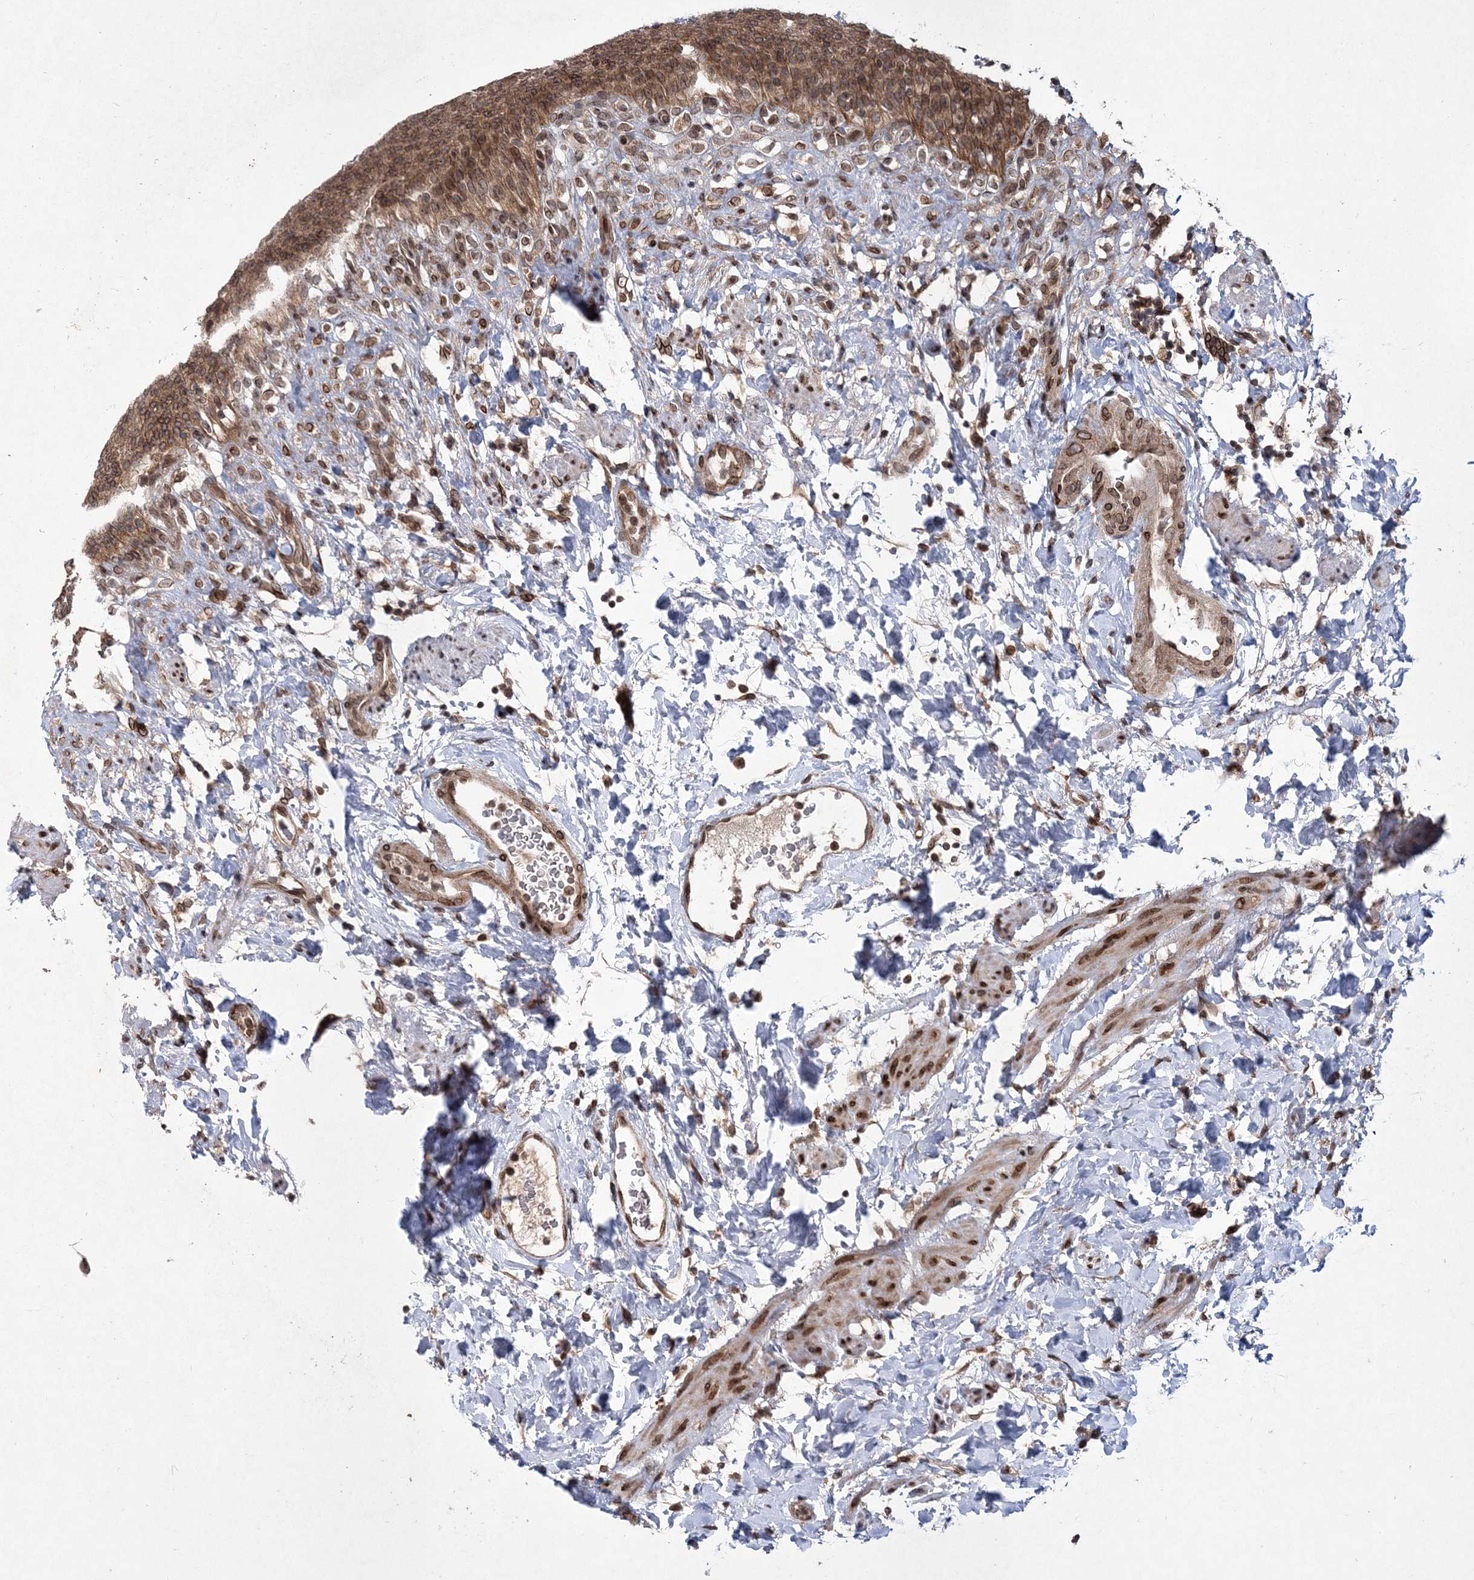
{"staining": {"intensity": "moderate", "quantity": ">75%", "location": "cytoplasmic/membranous,nuclear"}, "tissue": "urinary bladder", "cell_type": "Urothelial cells", "image_type": "normal", "snomed": [{"axis": "morphology", "description": "Normal tissue, NOS"}, {"axis": "topography", "description": "Urinary bladder"}], "caption": "Immunohistochemical staining of unremarkable human urinary bladder demonstrates moderate cytoplasmic/membranous,nuclear protein staining in about >75% of urothelial cells. (DAB (3,3'-diaminobenzidine) IHC with brightfield microscopy, high magnification).", "gene": "DNAJC27", "patient": {"sex": "female", "age": 79}}